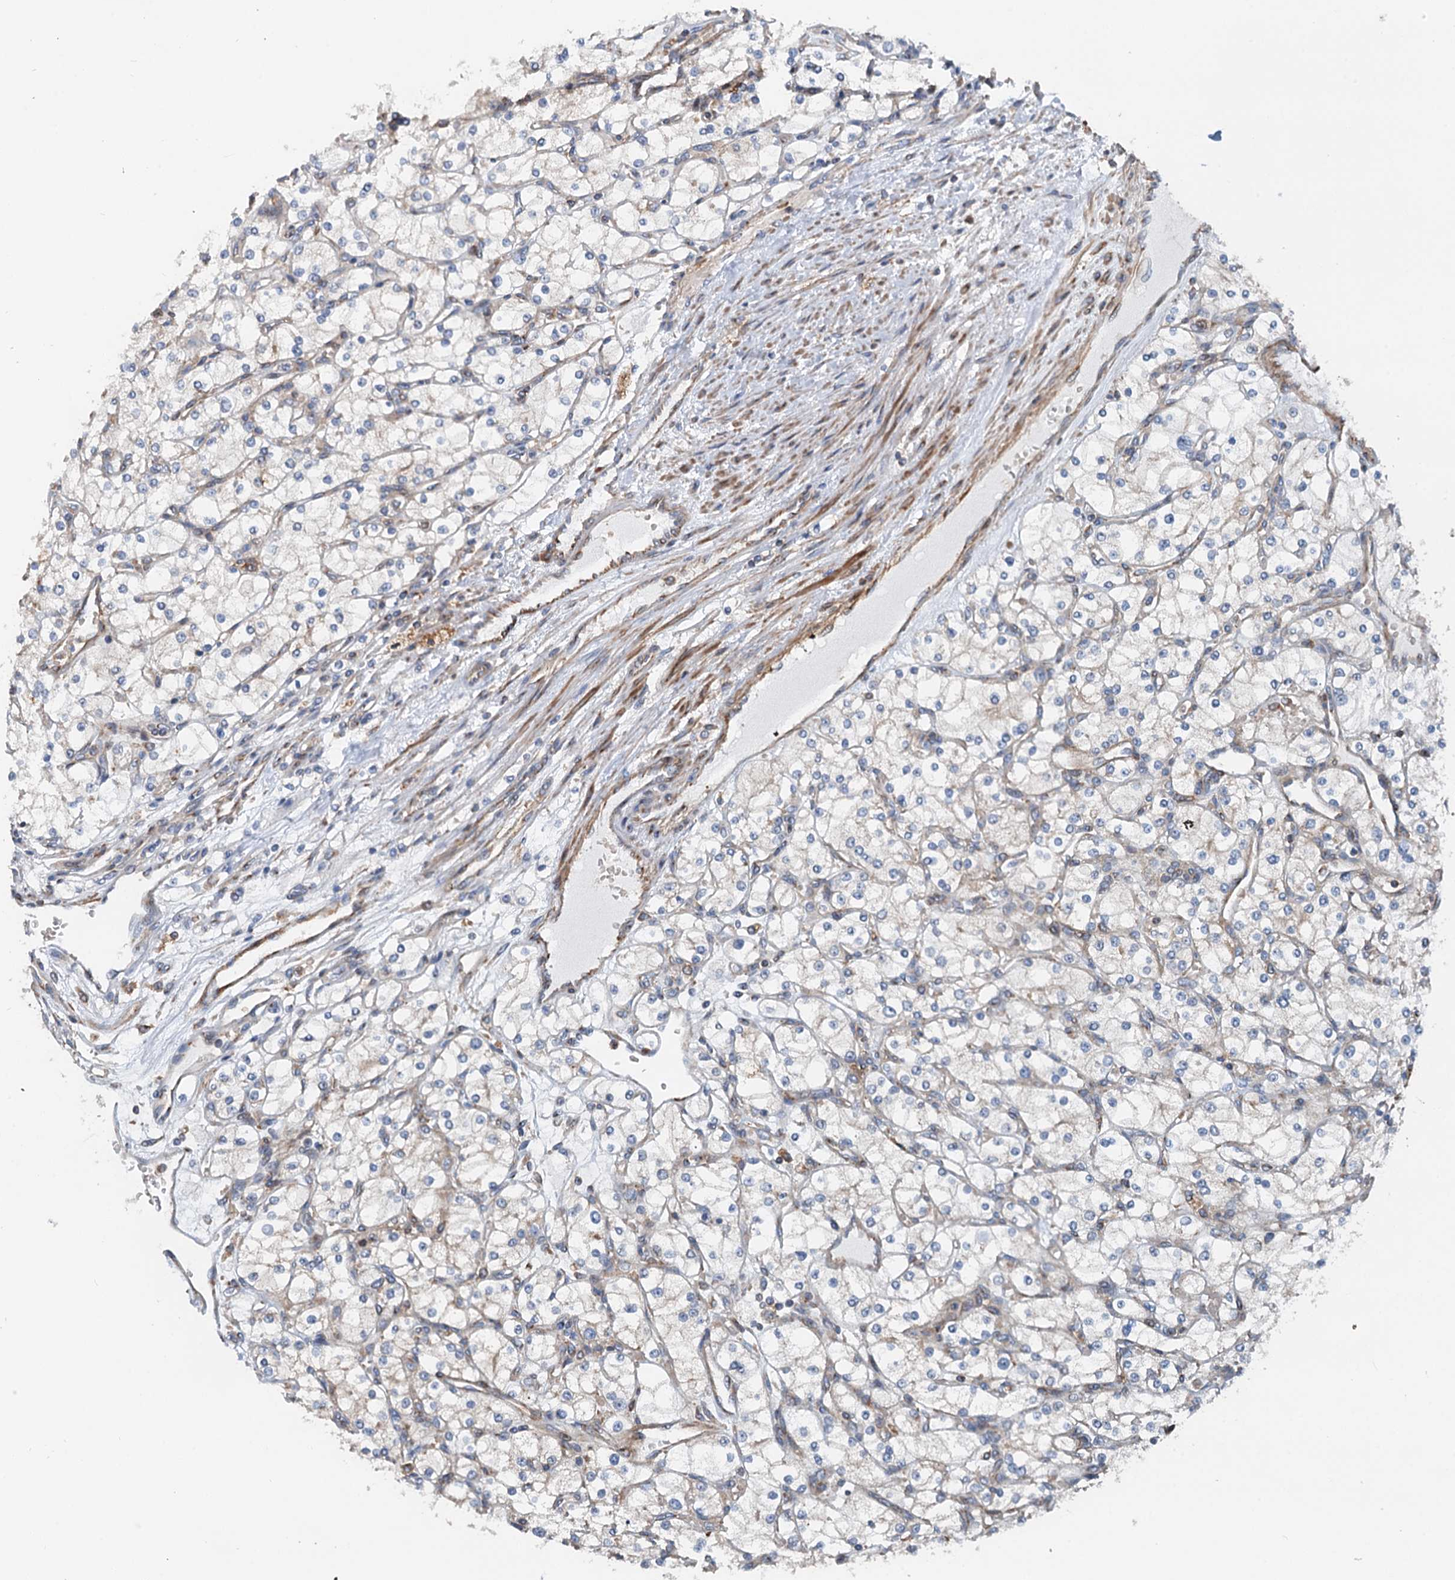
{"staining": {"intensity": "negative", "quantity": "none", "location": "none"}, "tissue": "renal cancer", "cell_type": "Tumor cells", "image_type": "cancer", "snomed": [{"axis": "morphology", "description": "Adenocarcinoma, NOS"}, {"axis": "topography", "description": "Kidney"}], "caption": "Immunohistochemistry of renal cancer (adenocarcinoma) displays no positivity in tumor cells. Nuclei are stained in blue.", "gene": "ANKRD26", "patient": {"sex": "male", "age": 80}}